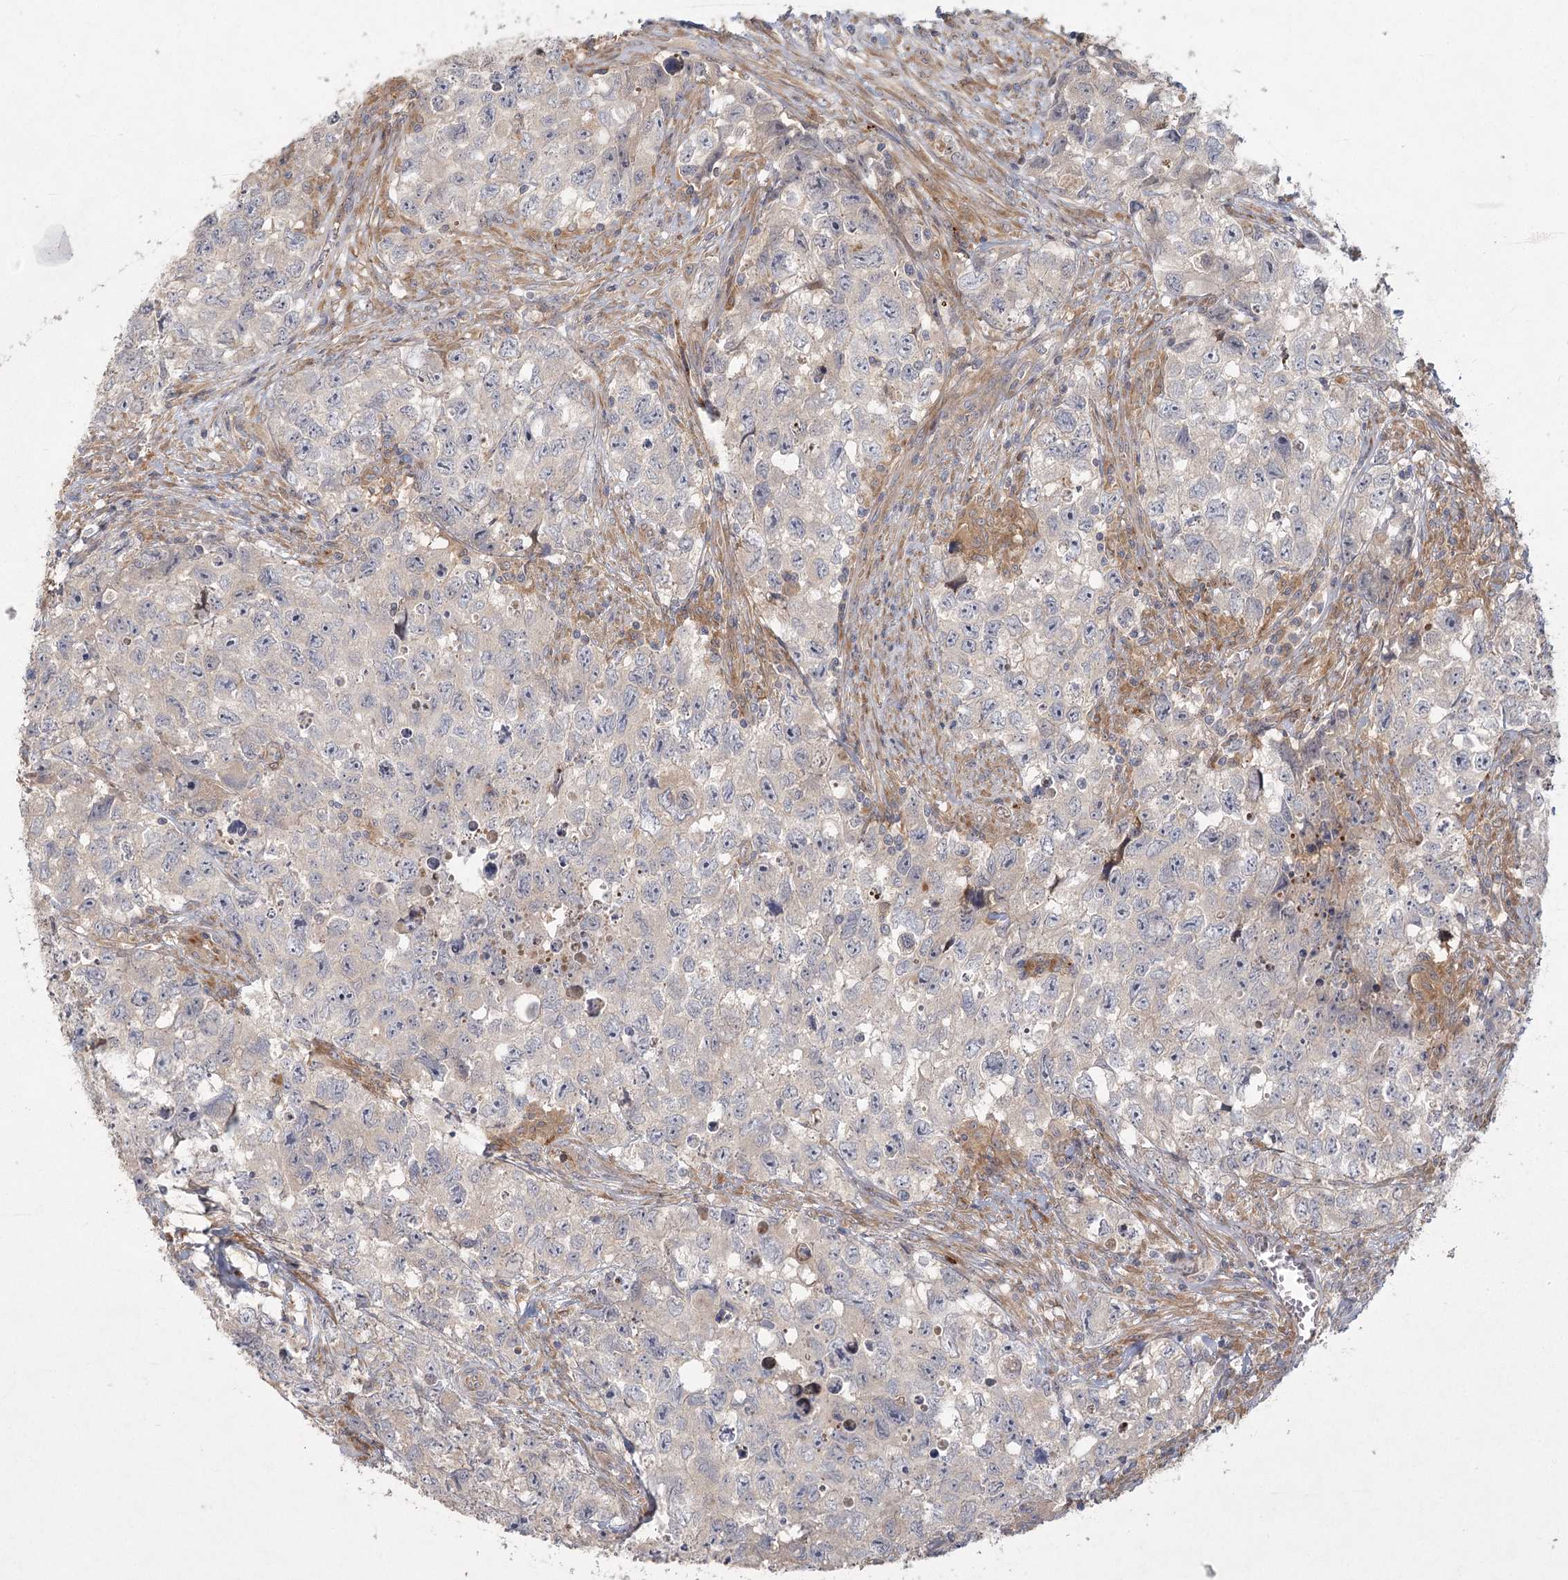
{"staining": {"intensity": "negative", "quantity": "none", "location": "none"}, "tissue": "testis cancer", "cell_type": "Tumor cells", "image_type": "cancer", "snomed": [{"axis": "morphology", "description": "Seminoma, NOS"}, {"axis": "morphology", "description": "Carcinoma, Embryonal, NOS"}, {"axis": "topography", "description": "Testis"}], "caption": "This is an IHC histopathology image of seminoma (testis). There is no staining in tumor cells.", "gene": "FAM110C", "patient": {"sex": "male", "age": 43}}